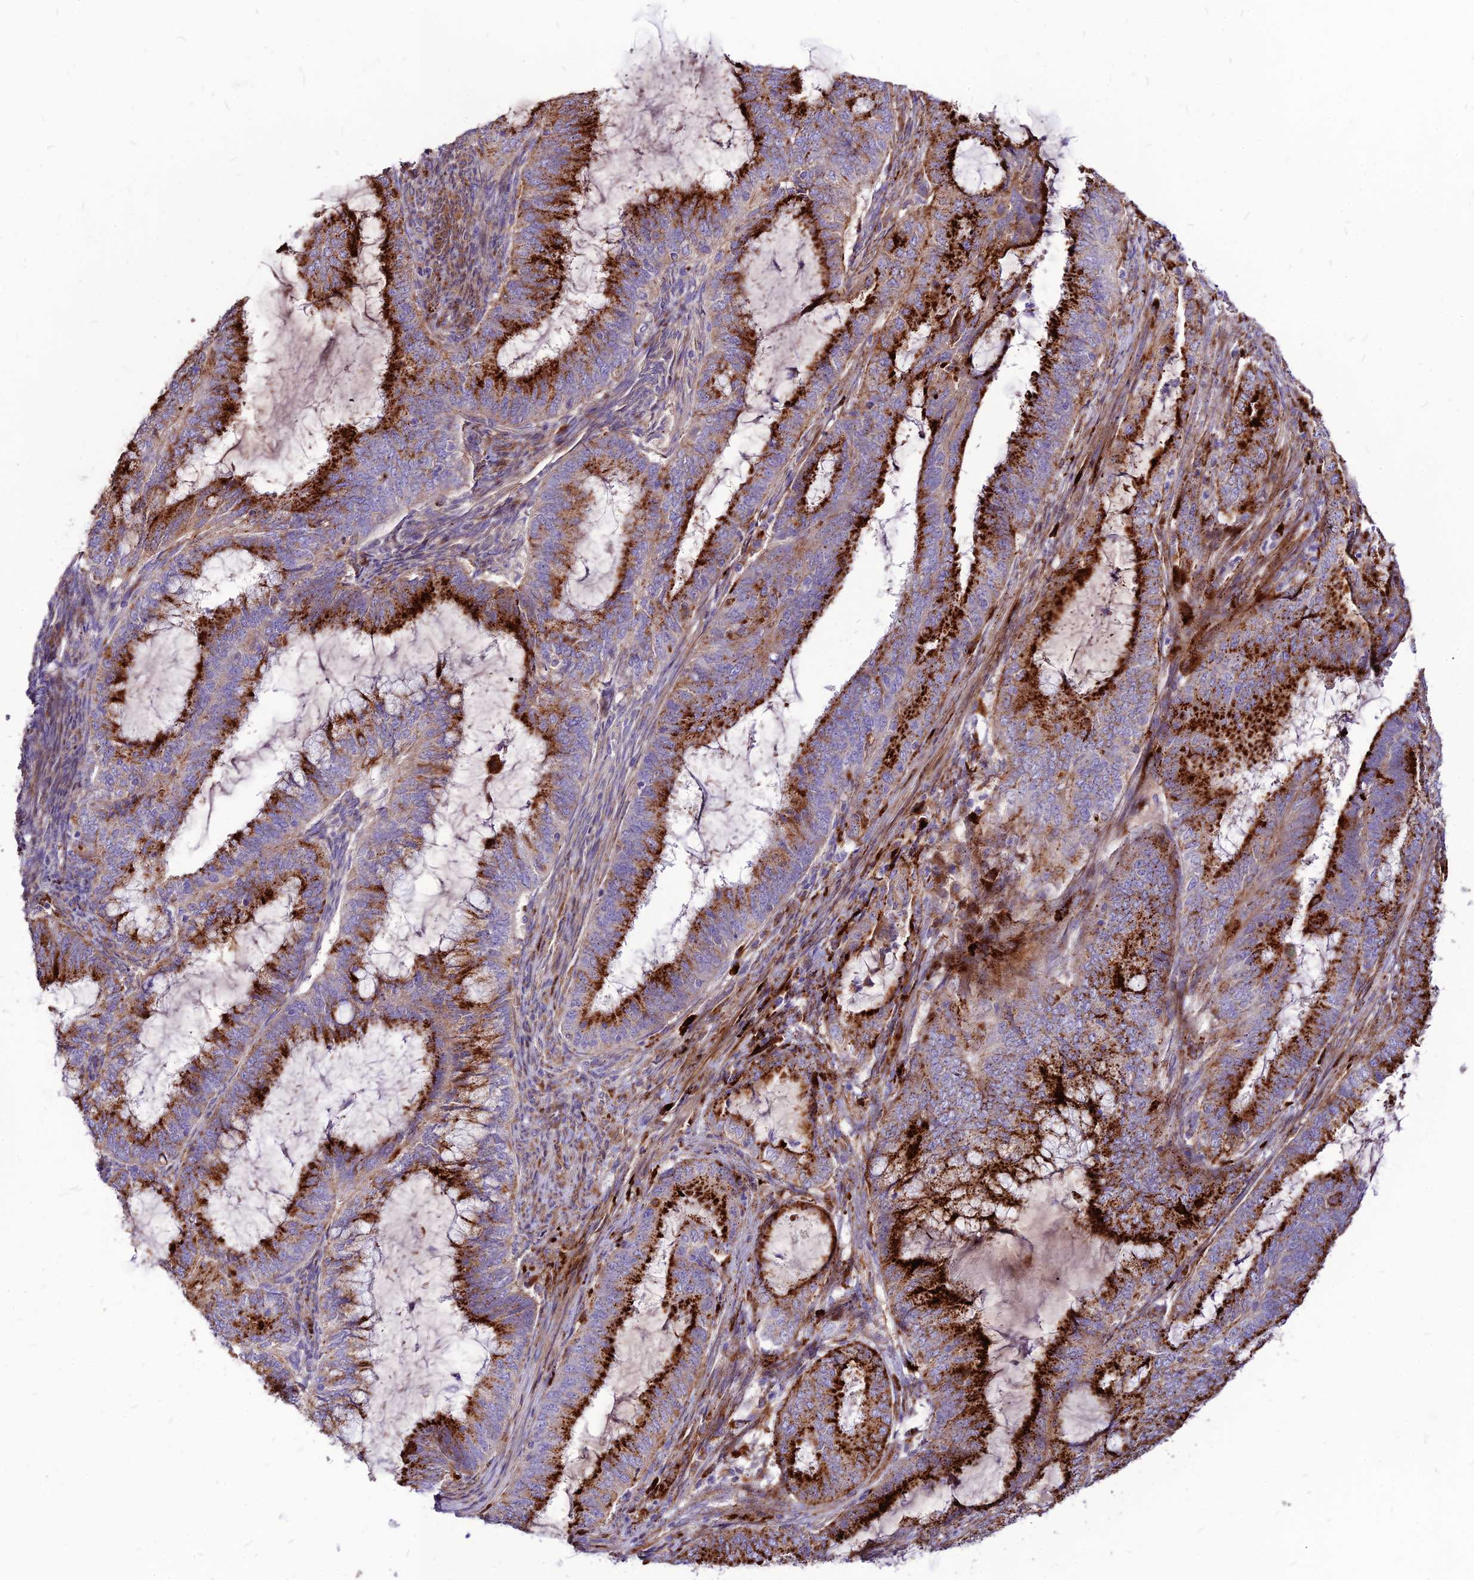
{"staining": {"intensity": "strong", "quantity": ">75%", "location": "cytoplasmic/membranous"}, "tissue": "endometrial cancer", "cell_type": "Tumor cells", "image_type": "cancer", "snomed": [{"axis": "morphology", "description": "Adenocarcinoma, NOS"}, {"axis": "topography", "description": "Endometrium"}], "caption": "Protein expression analysis of human adenocarcinoma (endometrial) reveals strong cytoplasmic/membranous expression in approximately >75% of tumor cells. Immunohistochemistry stains the protein in brown and the nuclei are stained blue.", "gene": "RIMOC1", "patient": {"sex": "female", "age": 51}}